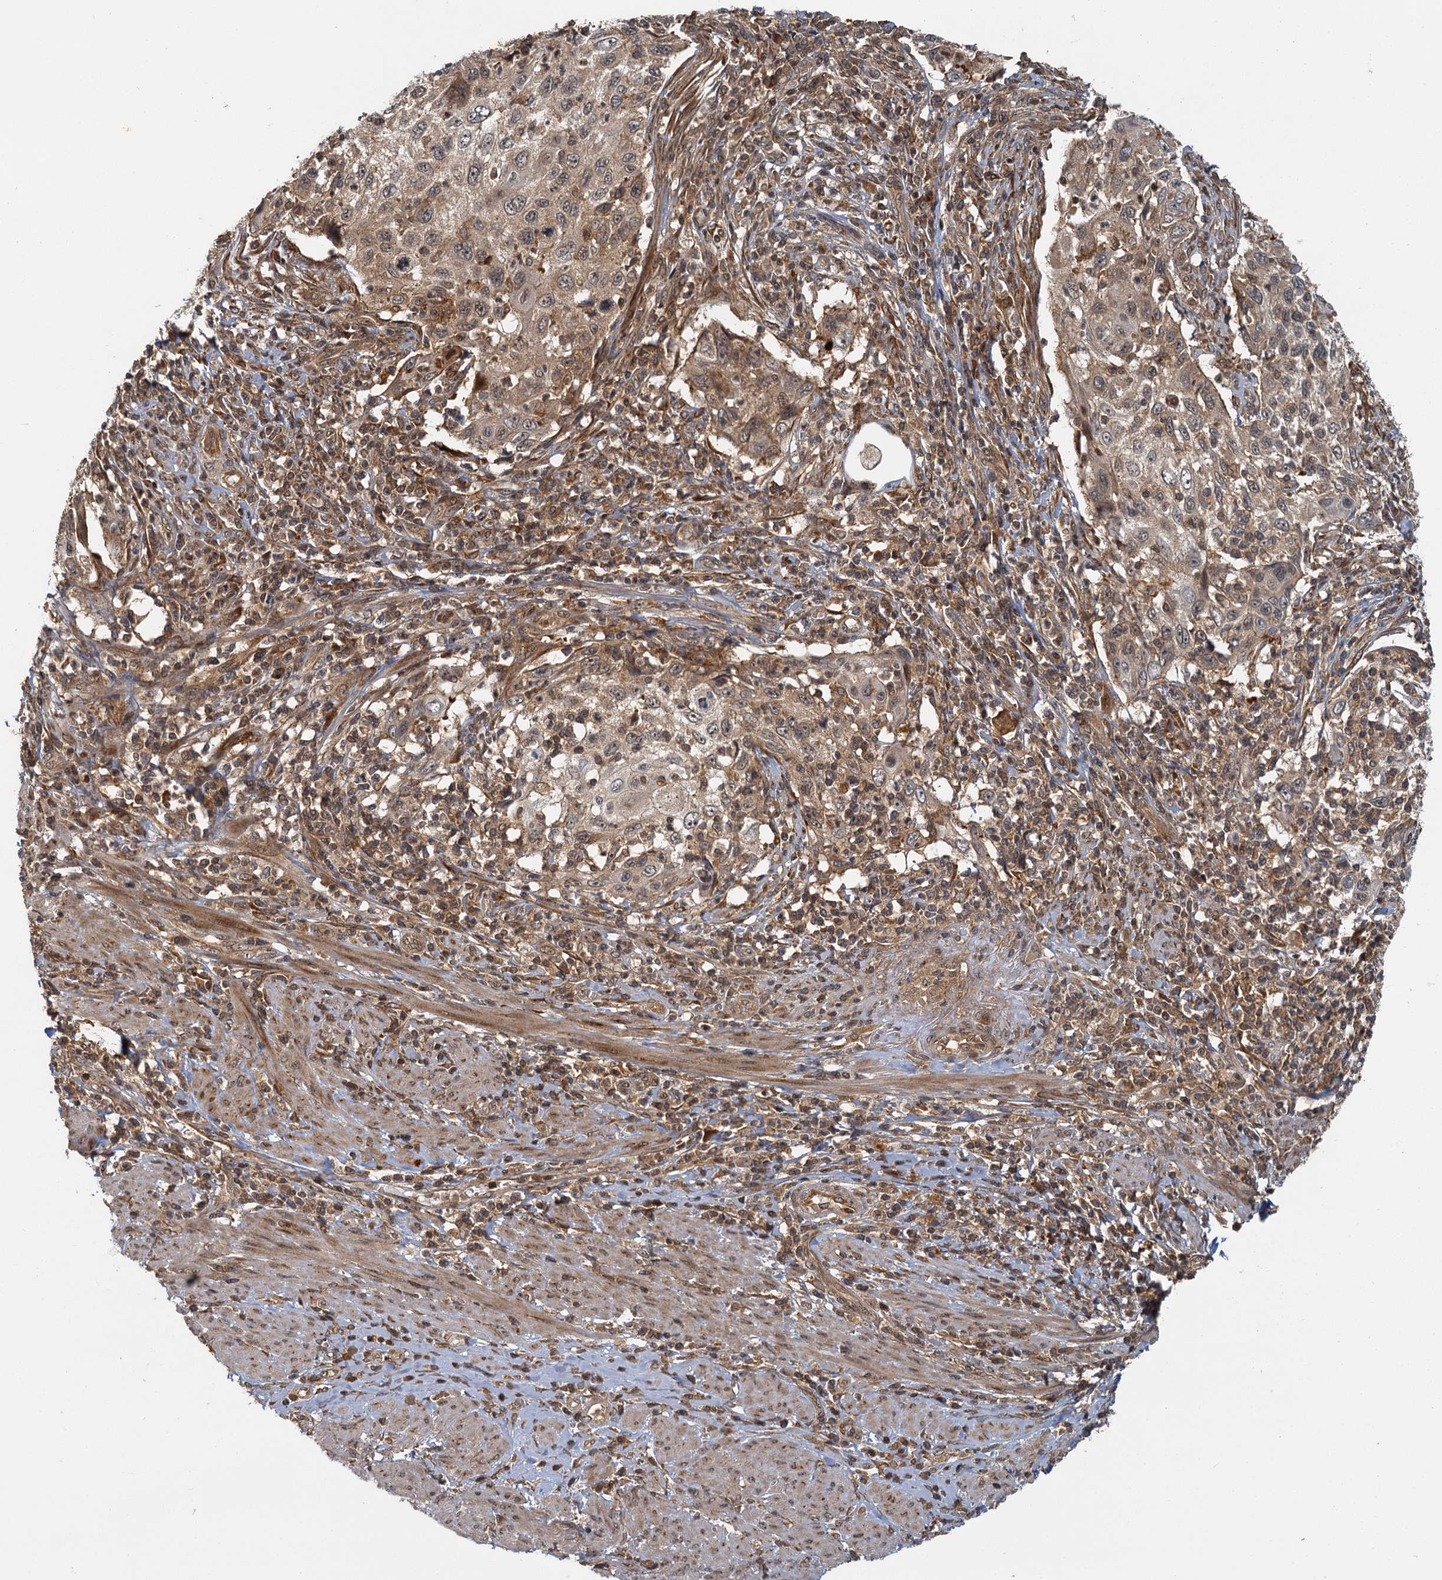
{"staining": {"intensity": "moderate", "quantity": "25%-75%", "location": "cytoplasmic/membranous,nuclear"}, "tissue": "cervical cancer", "cell_type": "Tumor cells", "image_type": "cancer", "snomed": [{"axis": "morphology", "description": "Squamous cell carcinoma, NOS"}, {"axis": "topography", "description": "Cervix"}], "caption": "DAB (3,3'-diaminobenzidine) immunohistochemical staining of cervical cancer demonstrates moderate cytoplasmic/membranous and nuclear protein positivity in approximately 25%-75% of tumor cells.", "gene": "ZNF549", "patient": {"sex": "female", "age": 70}}